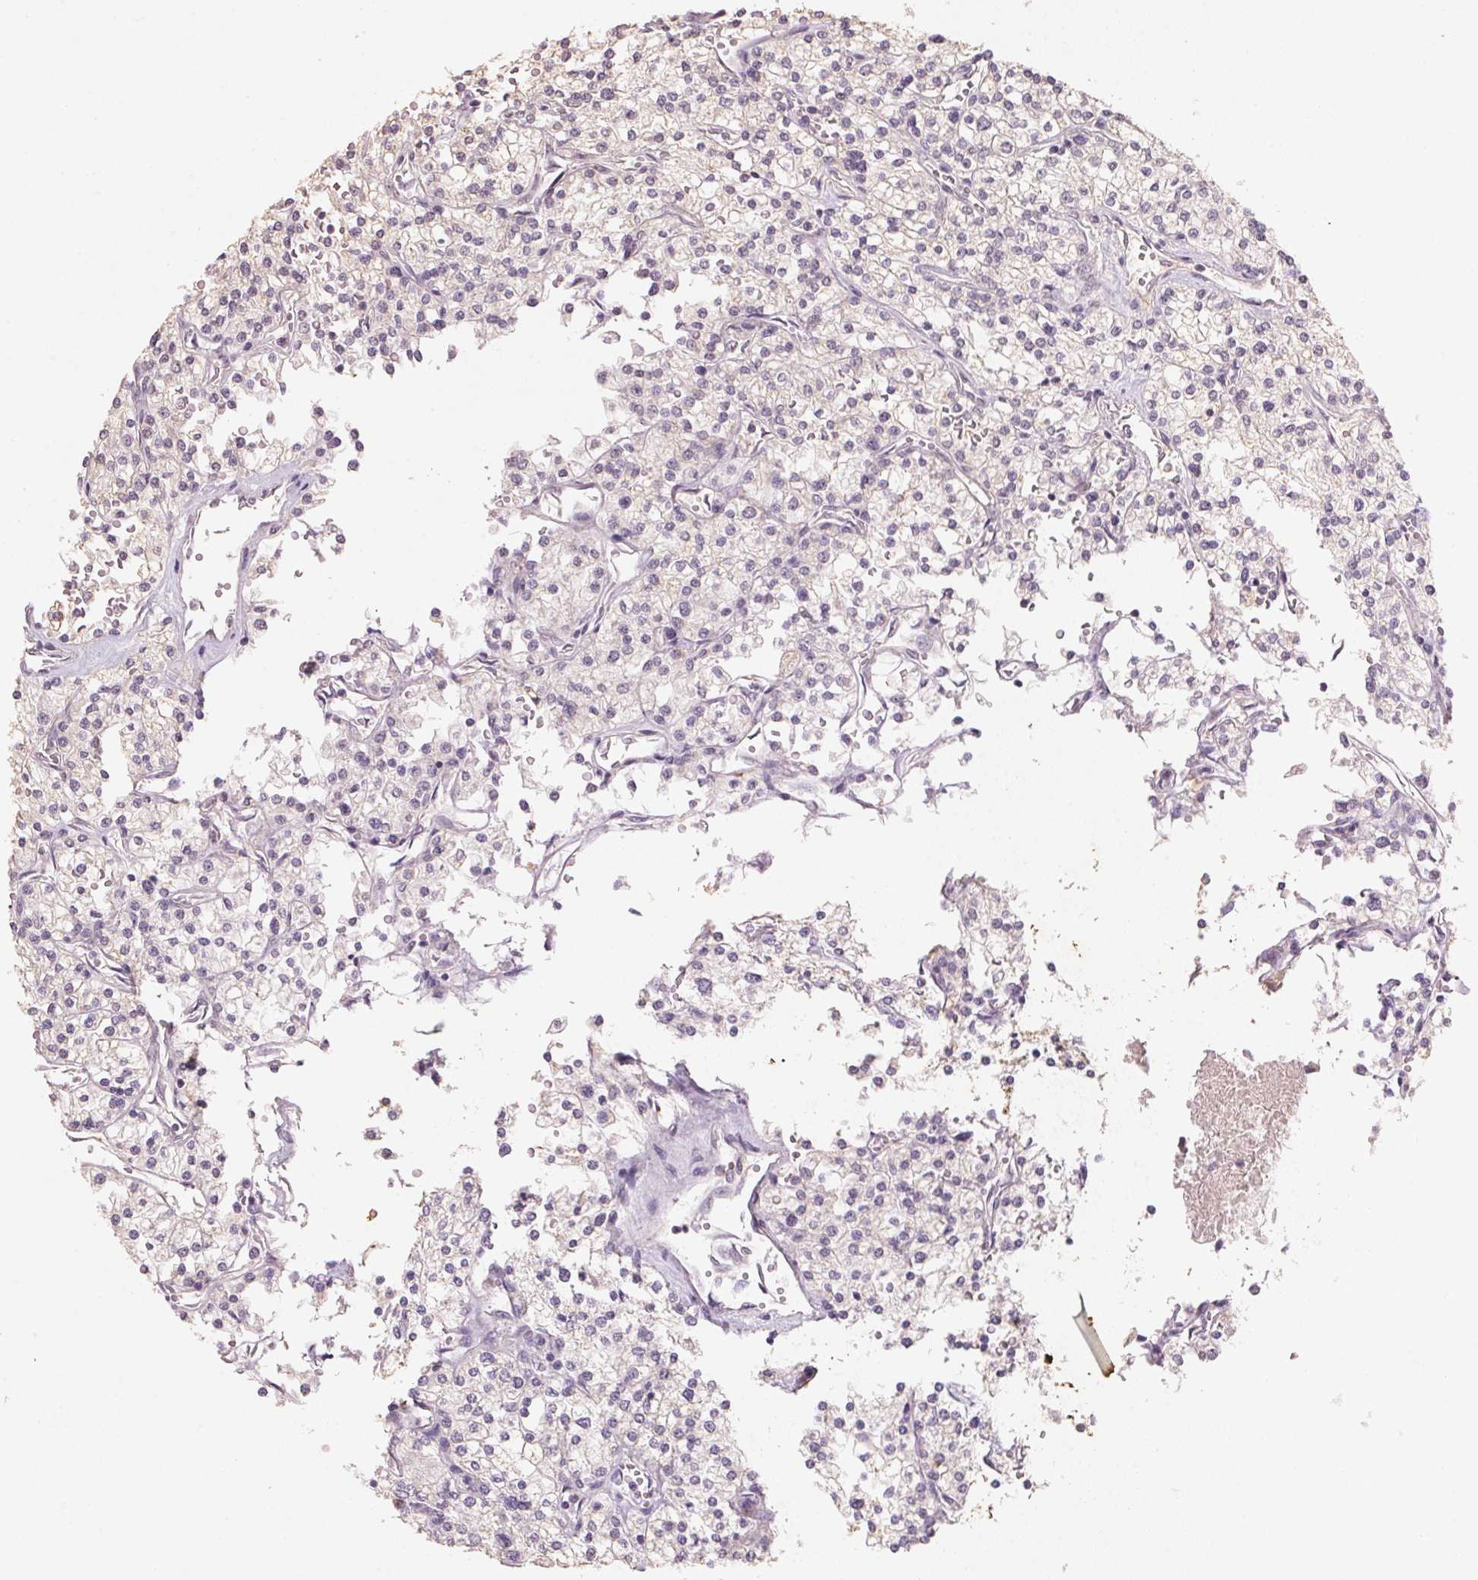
{"staining": {"intensity": "negative", "quantity": "none", "location": "none"}, "tissue": "renal cancer", "cell_type": "Tumor cells", "image_type": "cancer", "snomed": [{"axis": "morphology", "description": "Adenocarcinoma, NOS"}, {"axis": "topography", "description": "Kidney"}], "caption": "High power microscopy photomicrograph of an immunohistochemistry (IHC) image of renal cancer, revealing no significant staining in tumor cells.", "gene": "CXCL5", "patient": {"sex": "male", "age": 80}}